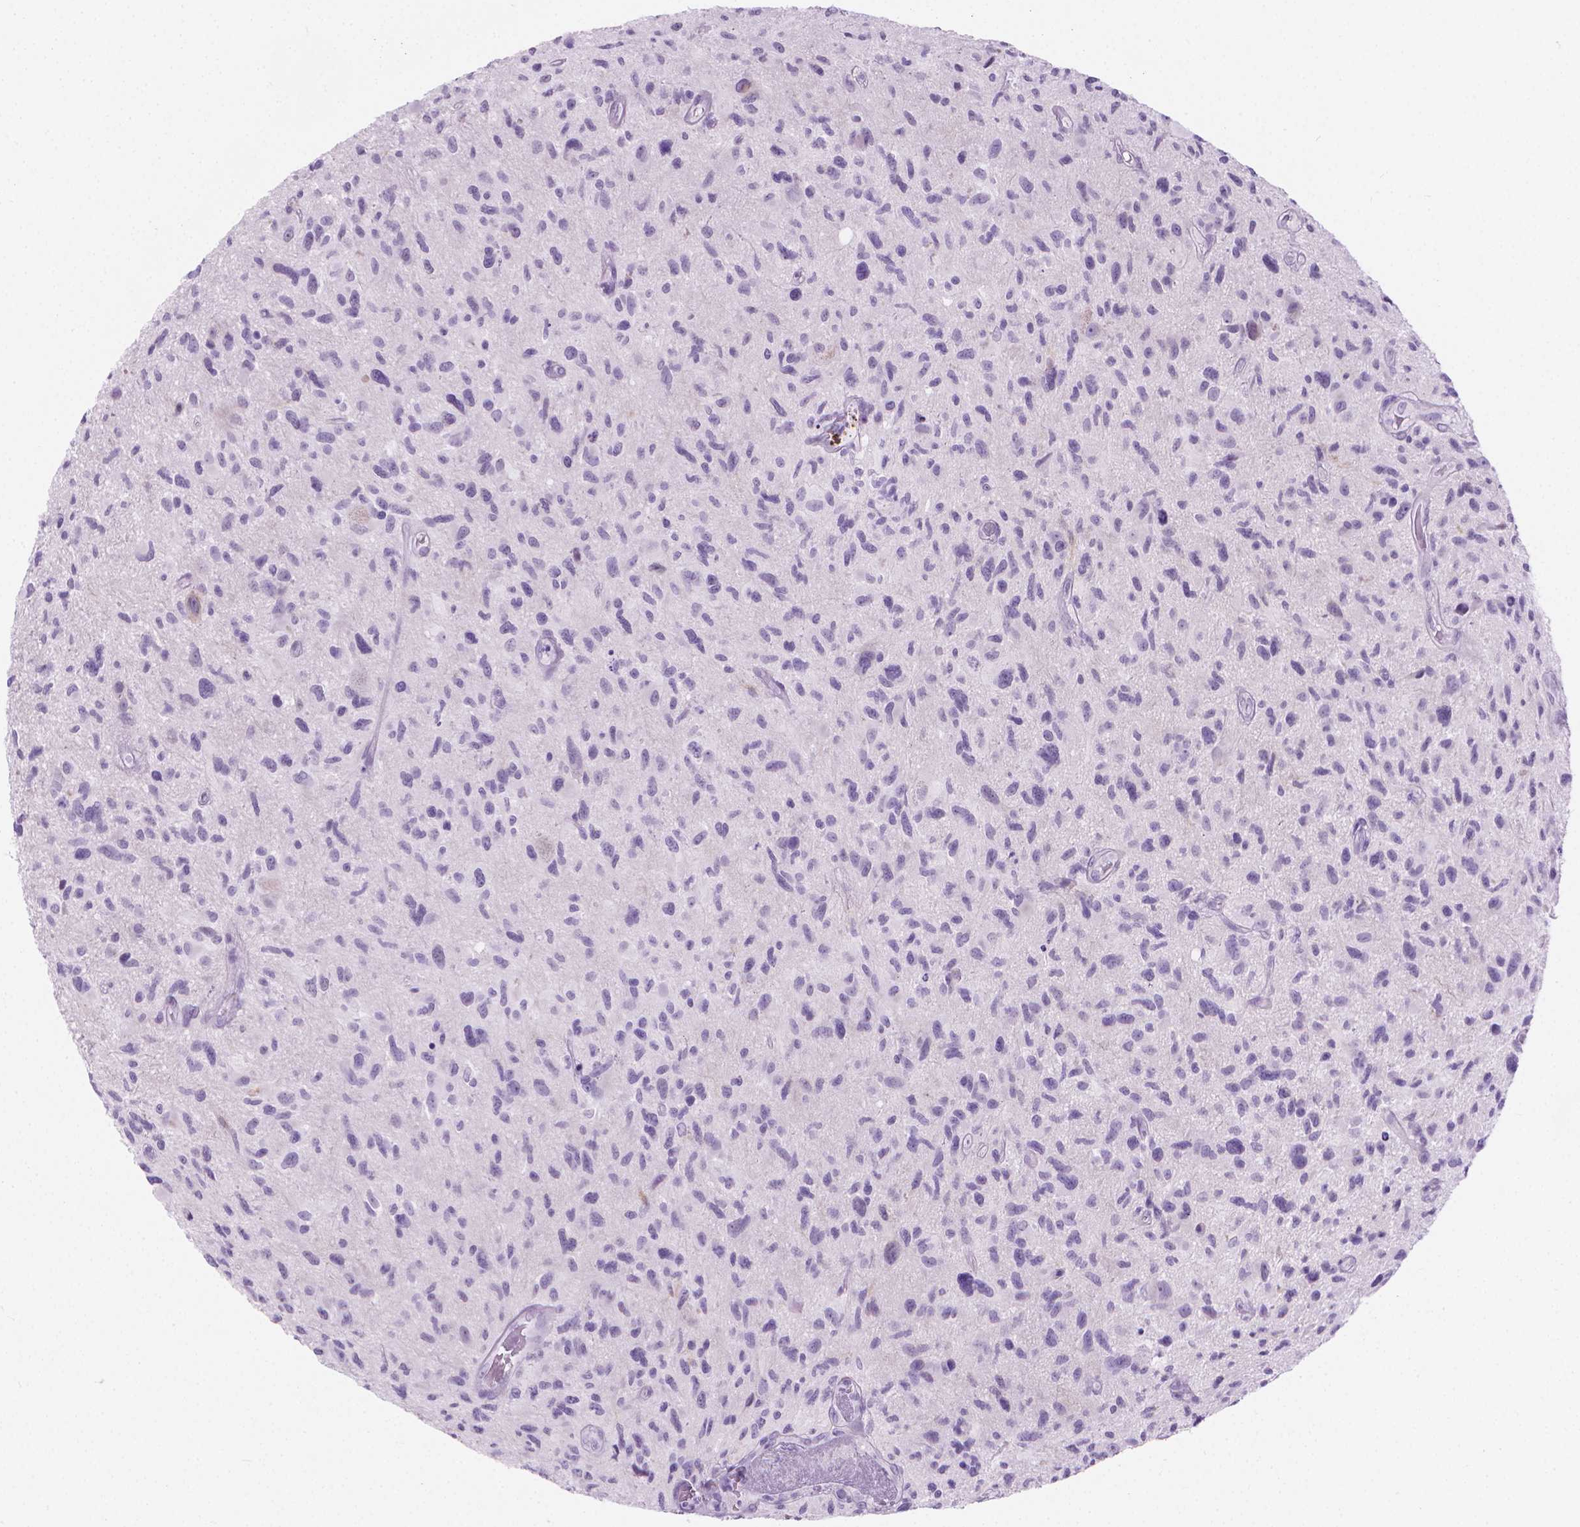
{"staining": {"intensity": "negative", "quantity": "none", "location": "none"}, "tissue": "glioma", "cell_type": "Tumor cells", "image_type": "cancer", "snomed": [{"axis": "morphology", "description": "Glioma, malignant, NOS"}, {"axis": "morphology", "description": "Glioma, malignant, High grade"}, {"axis": "topography", "description": "Brain"}], "caption": "IHC of human malignant glioma (high-grade) demonstrates no staining in tumor cells.", "gene": "CFAP52", "patient": {"sex": "female", "age": 71}}